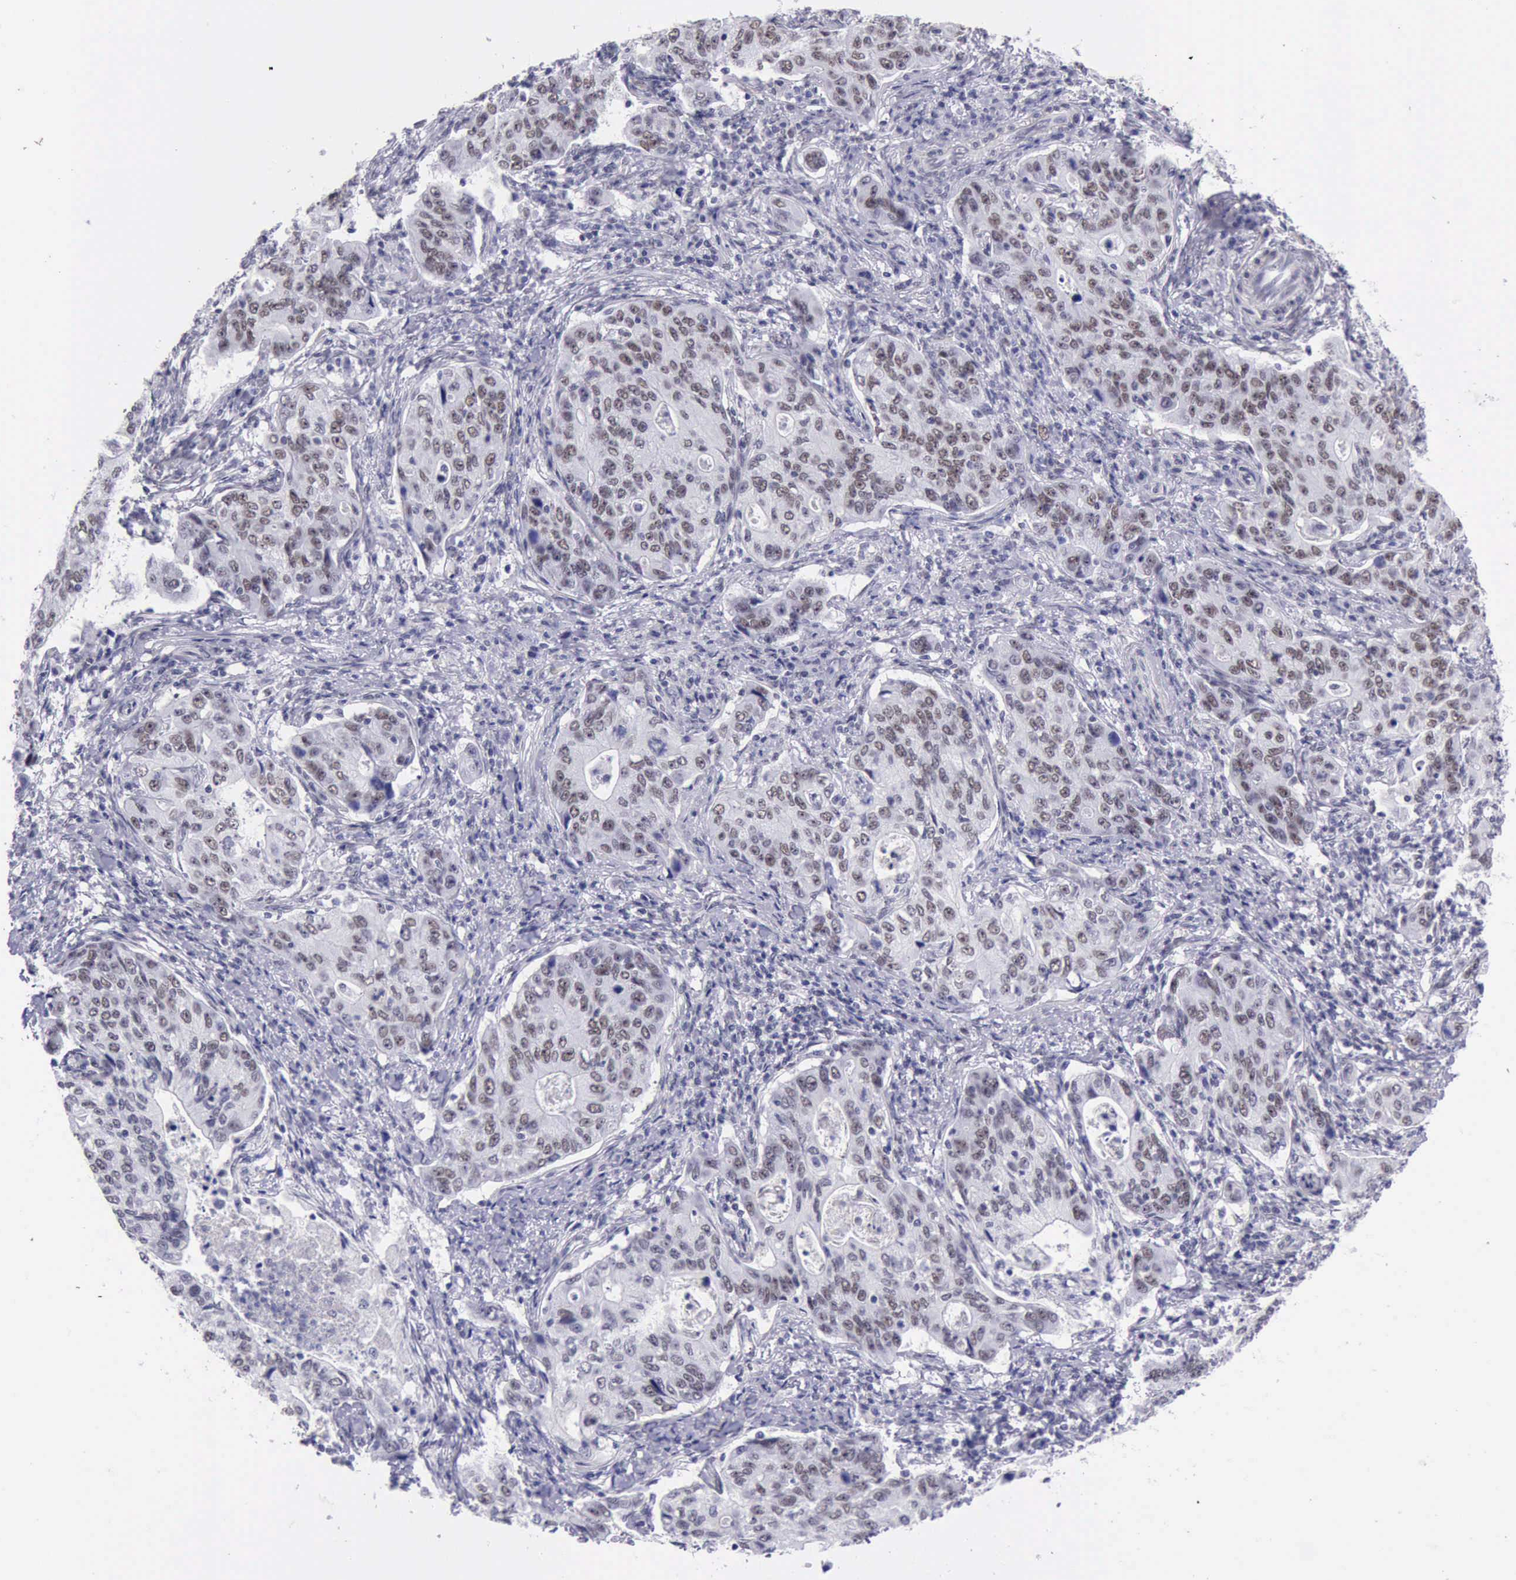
{"staining": {"intensity": "weak", "quantity": "25%-75%", "location": "nuclear"}, "tissue": "stomach cancer", "cell_type": "Tumor cells", "image_type": "cancer", "snomed": [{"axis": "morphology", "description": "Adenocarcinoma, NOS"}, {"axis": "topography", "description": "Esophagus"}, {"axis": "topography", "description": "Stomach"}], "caption": "Immunohistochemistry (DAB (3,3'-diaminobenzidine)) staining of stomach adenocarcinoma shows weak nuclear protein staining in about 25%-75% of tumor cells.", "gene": "EP300", "patient": {"sex": "male", "age": 74}}